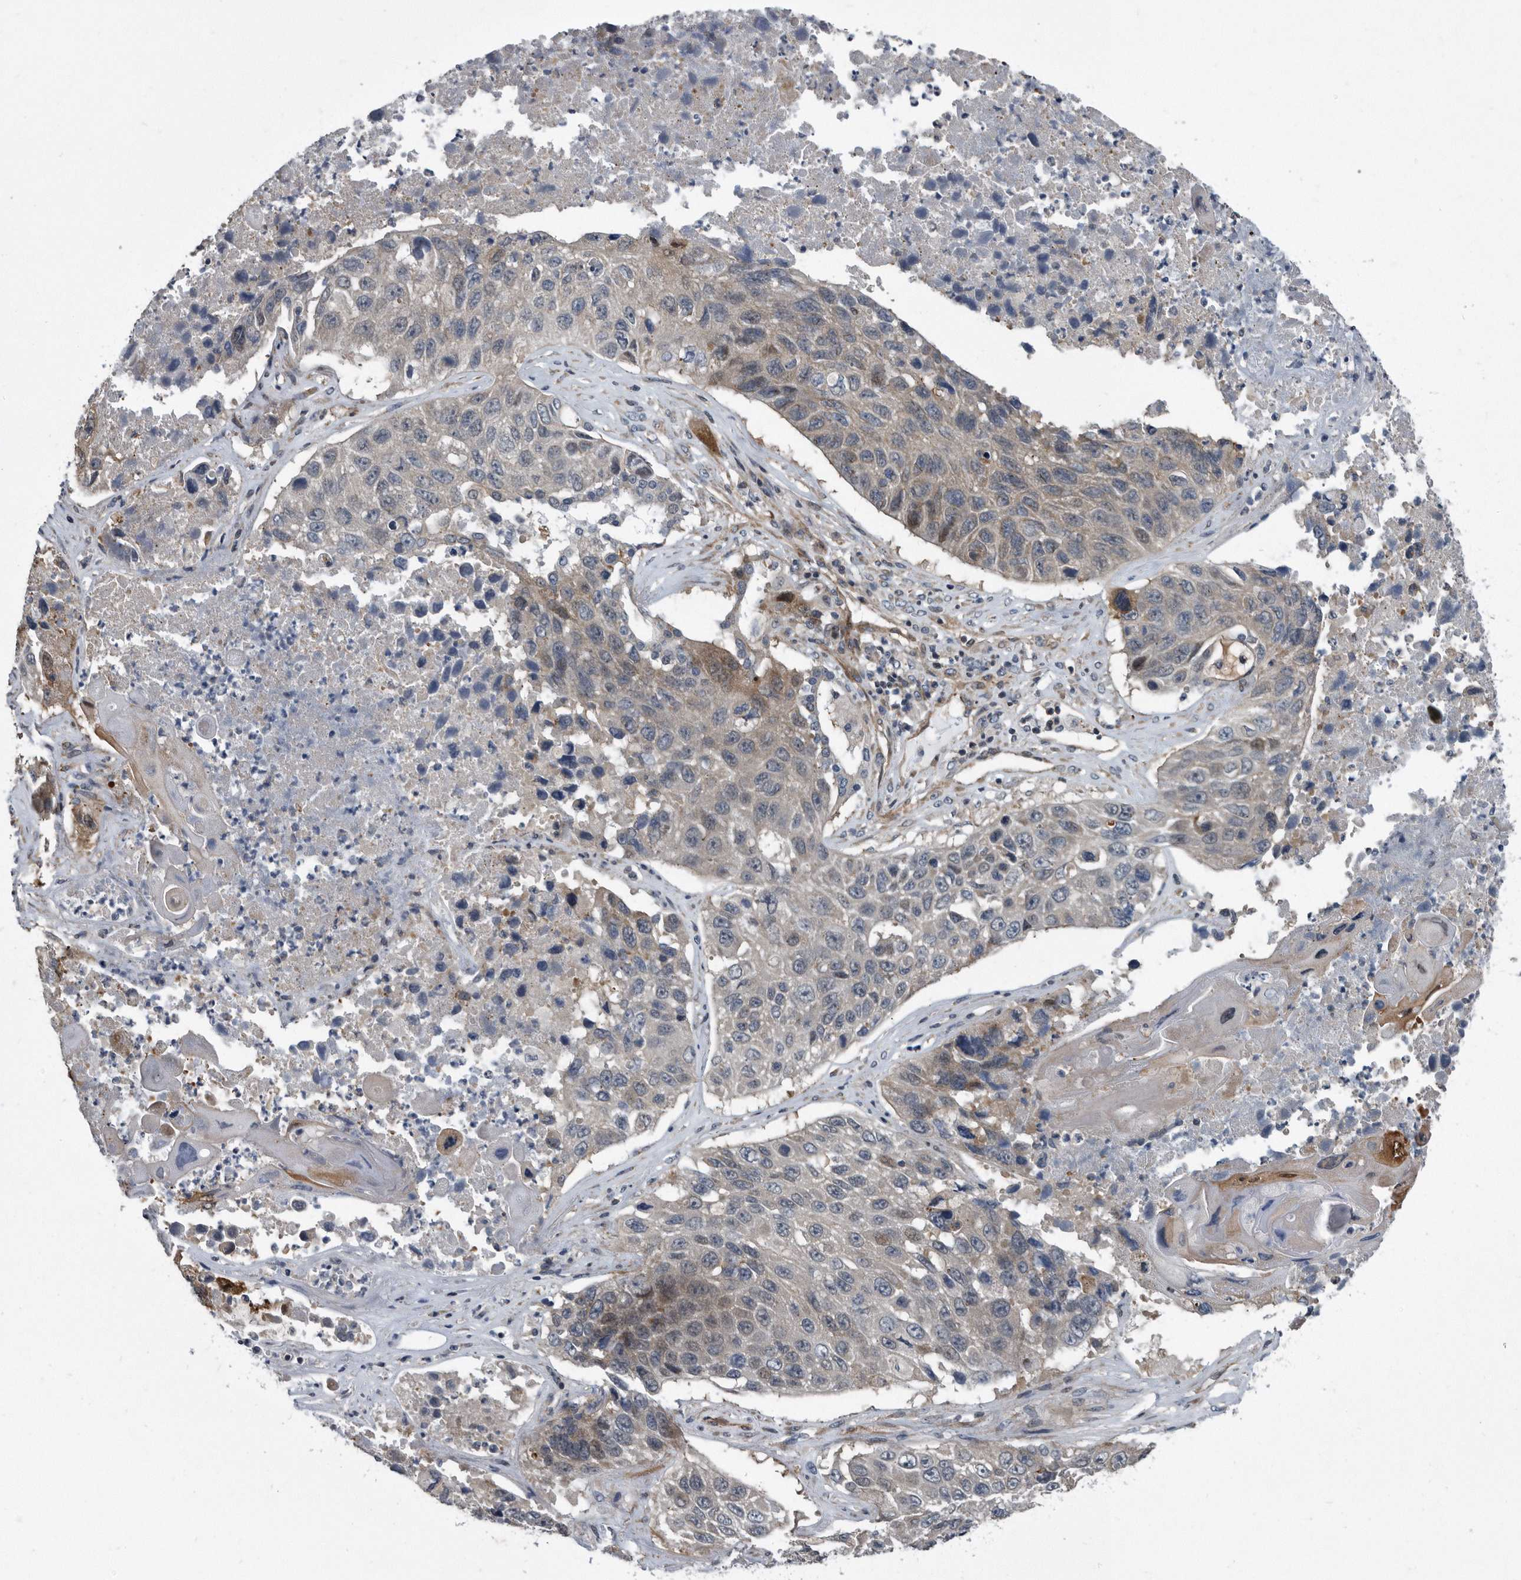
{"staining": {"intensity": "weak", "quantity": "<25%", "location": "cytoplasmic/membranous"}, "tissue": "lung cancer", "cell_type": "Tumor cells", "image_type": "cancer", "snomed": [{"axis": "morphology", "description": "Squamous cell carcinoma, NOS"}, {"axis": "topography", "description": "Lung"}], "caption": "A high-resolution photomicrograph shows immunohistochemistry staining of squamous cell carcinoma (lung), which displays no significant staining in tumor cells.", "gene": "ARMCX1", "patient": {"sex": "male", "age": 61}}